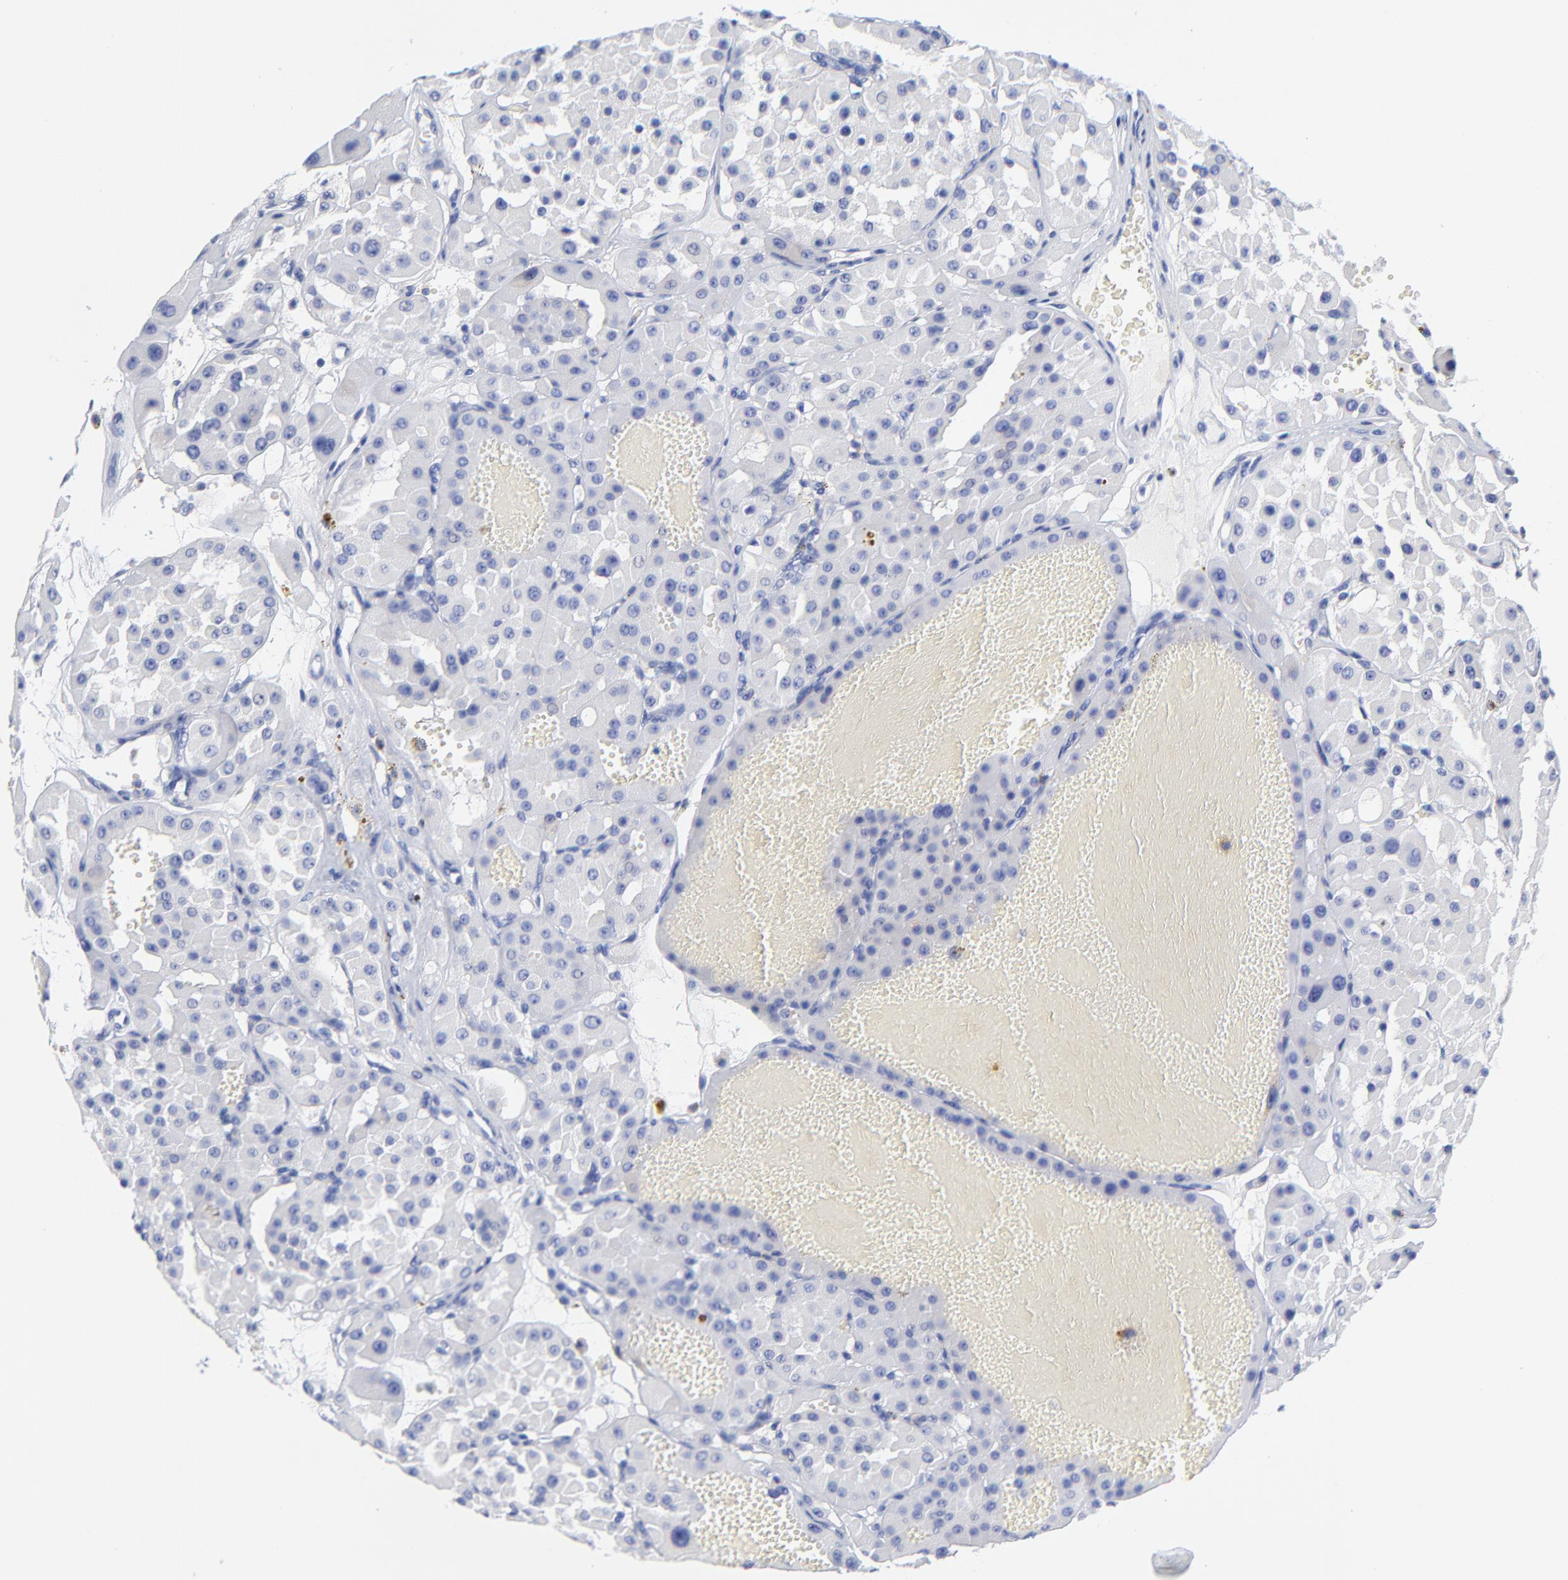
{"staining": {"intensity": "negative", "quantity": "none", "location": "none"}, "tissue": "renal cancer", "cell_type": "Tumor cells", "image_type": "cancer", "snomed": [{"axis": "morphology", "description": "Adenocarcinoma, uncertain malignant potential"}, {"axis": "topography", "description": "Kidney"}], "caption": "IHC of renal cancer exhibits no positivity in tumor cells. (Immunohistochemistry, brightfield microscopy, high magnification).", "gene": "ACY1", "patient": {"sex": "male", "age": 63}}